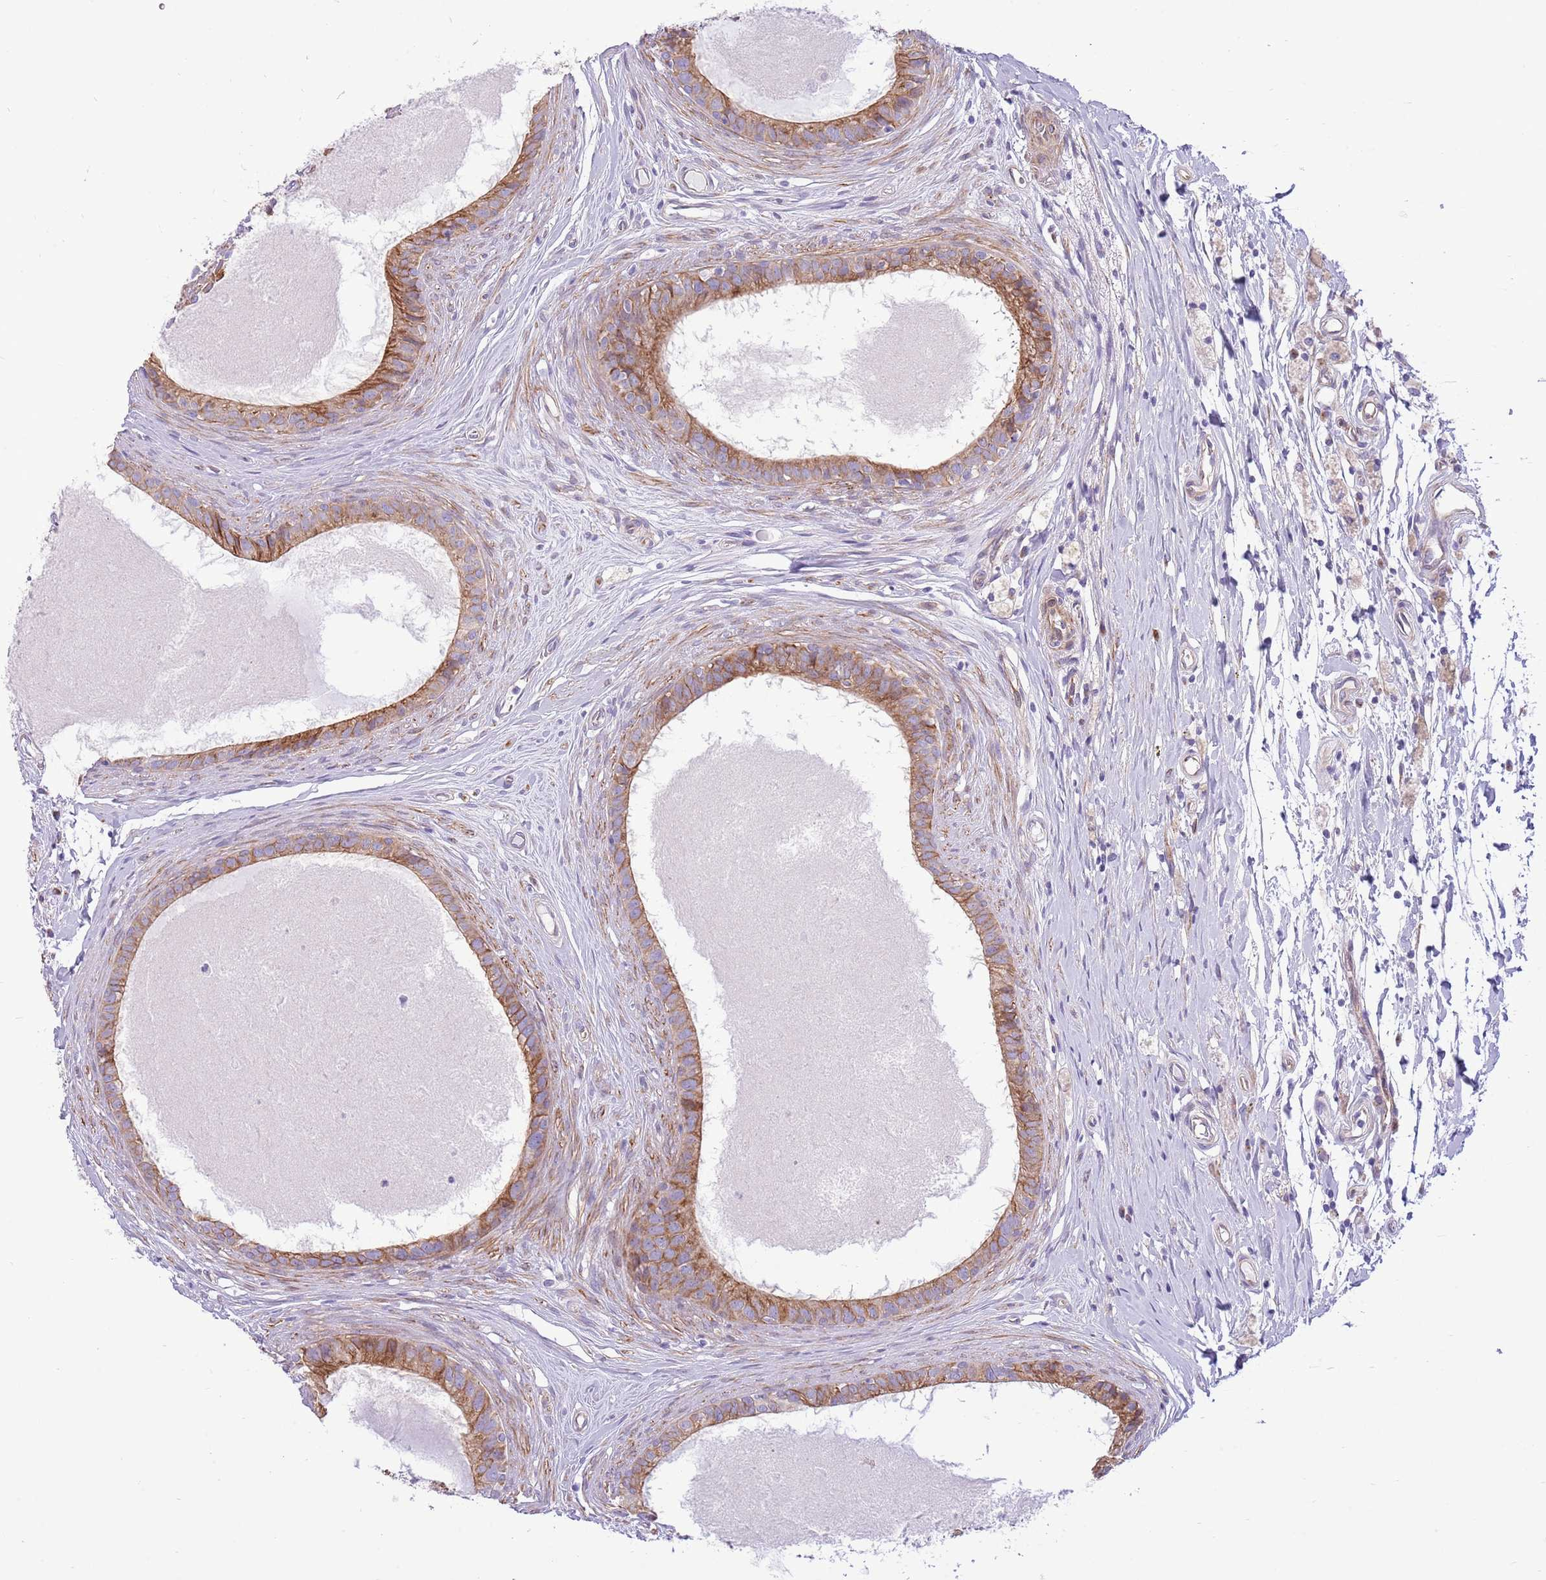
{"staining": {"intensity": "moderate", "quantity": ">75%", "location": "cytoplasmic/membranous"}, "tissue": "epididymis", "cell_type": "Glandular cells", "image_type": "normal", "snomed": [{"axis": "morphology", "description": "Normal tissue, NOS"}, {"axis": "topography", "description": "Epididymis"}], "caption": "Glandular cells demonstrate medium levels of moderate cytoplasmic/membranous expression in about >75% of cells in unremarkable epididymis. (IHC, brightfield microscopy, high magnification).", "gene": "ZC4H2", "patient": {"sex": "male", "age": 80}}